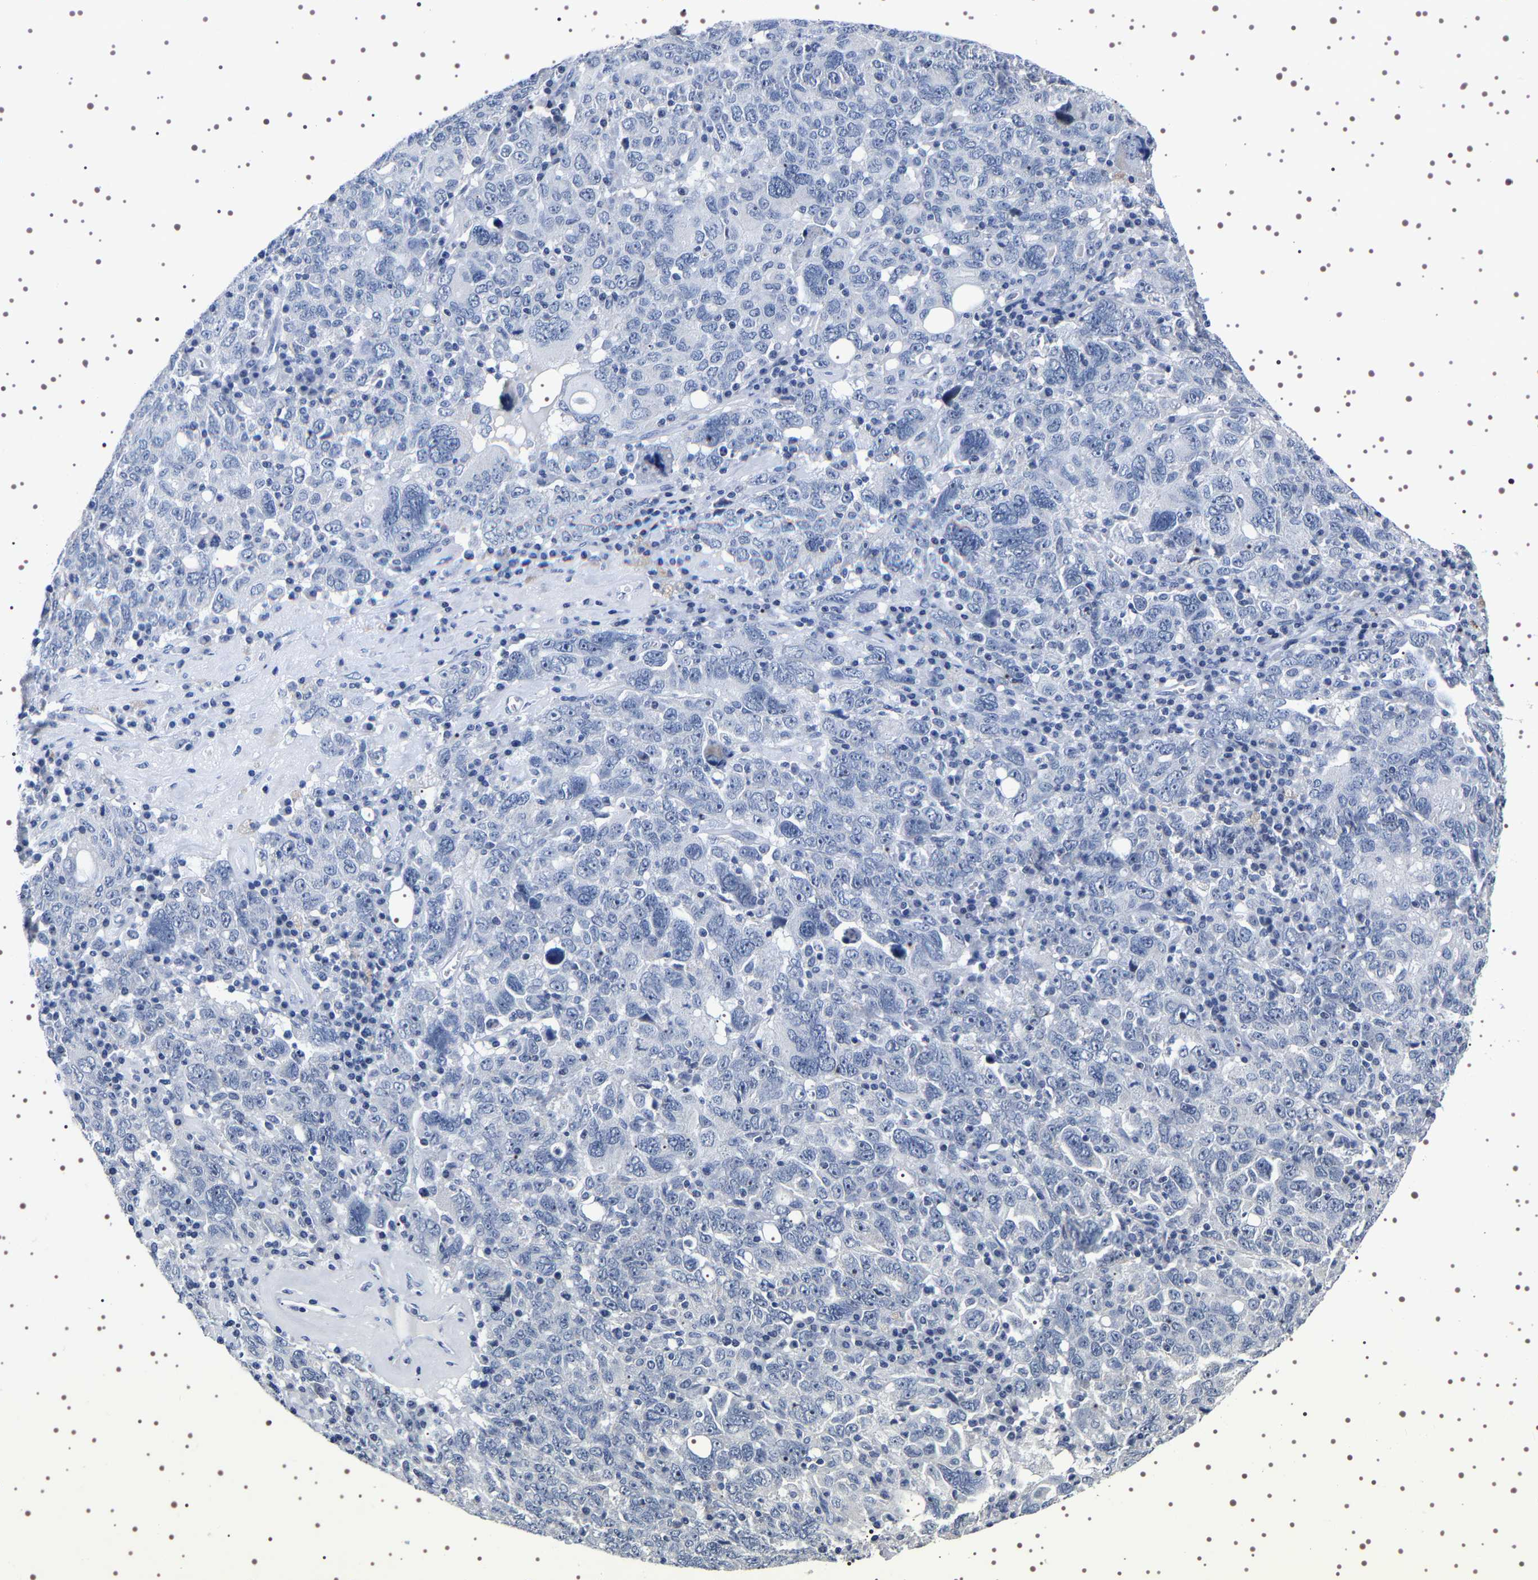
{"staining": {"intensity": "negative", "quantity": "none", "location": "none"}, "tissue": "ovarian cancer", "cell_type": "Tumor cells", "image_type": "cancer", "snomed": [{"axis": "morphology", "description": "Carcinoma, endometroid"}, {"axis": "topography", "description": "Ovary"}], "caption": "This is an immunohistochemistry photomicrograph of endometroid carcinoma (ovarian). There is no staining in tumor cells.", "gene": "UBQLN3", "patient": {"sex": "female", "age": 62}}